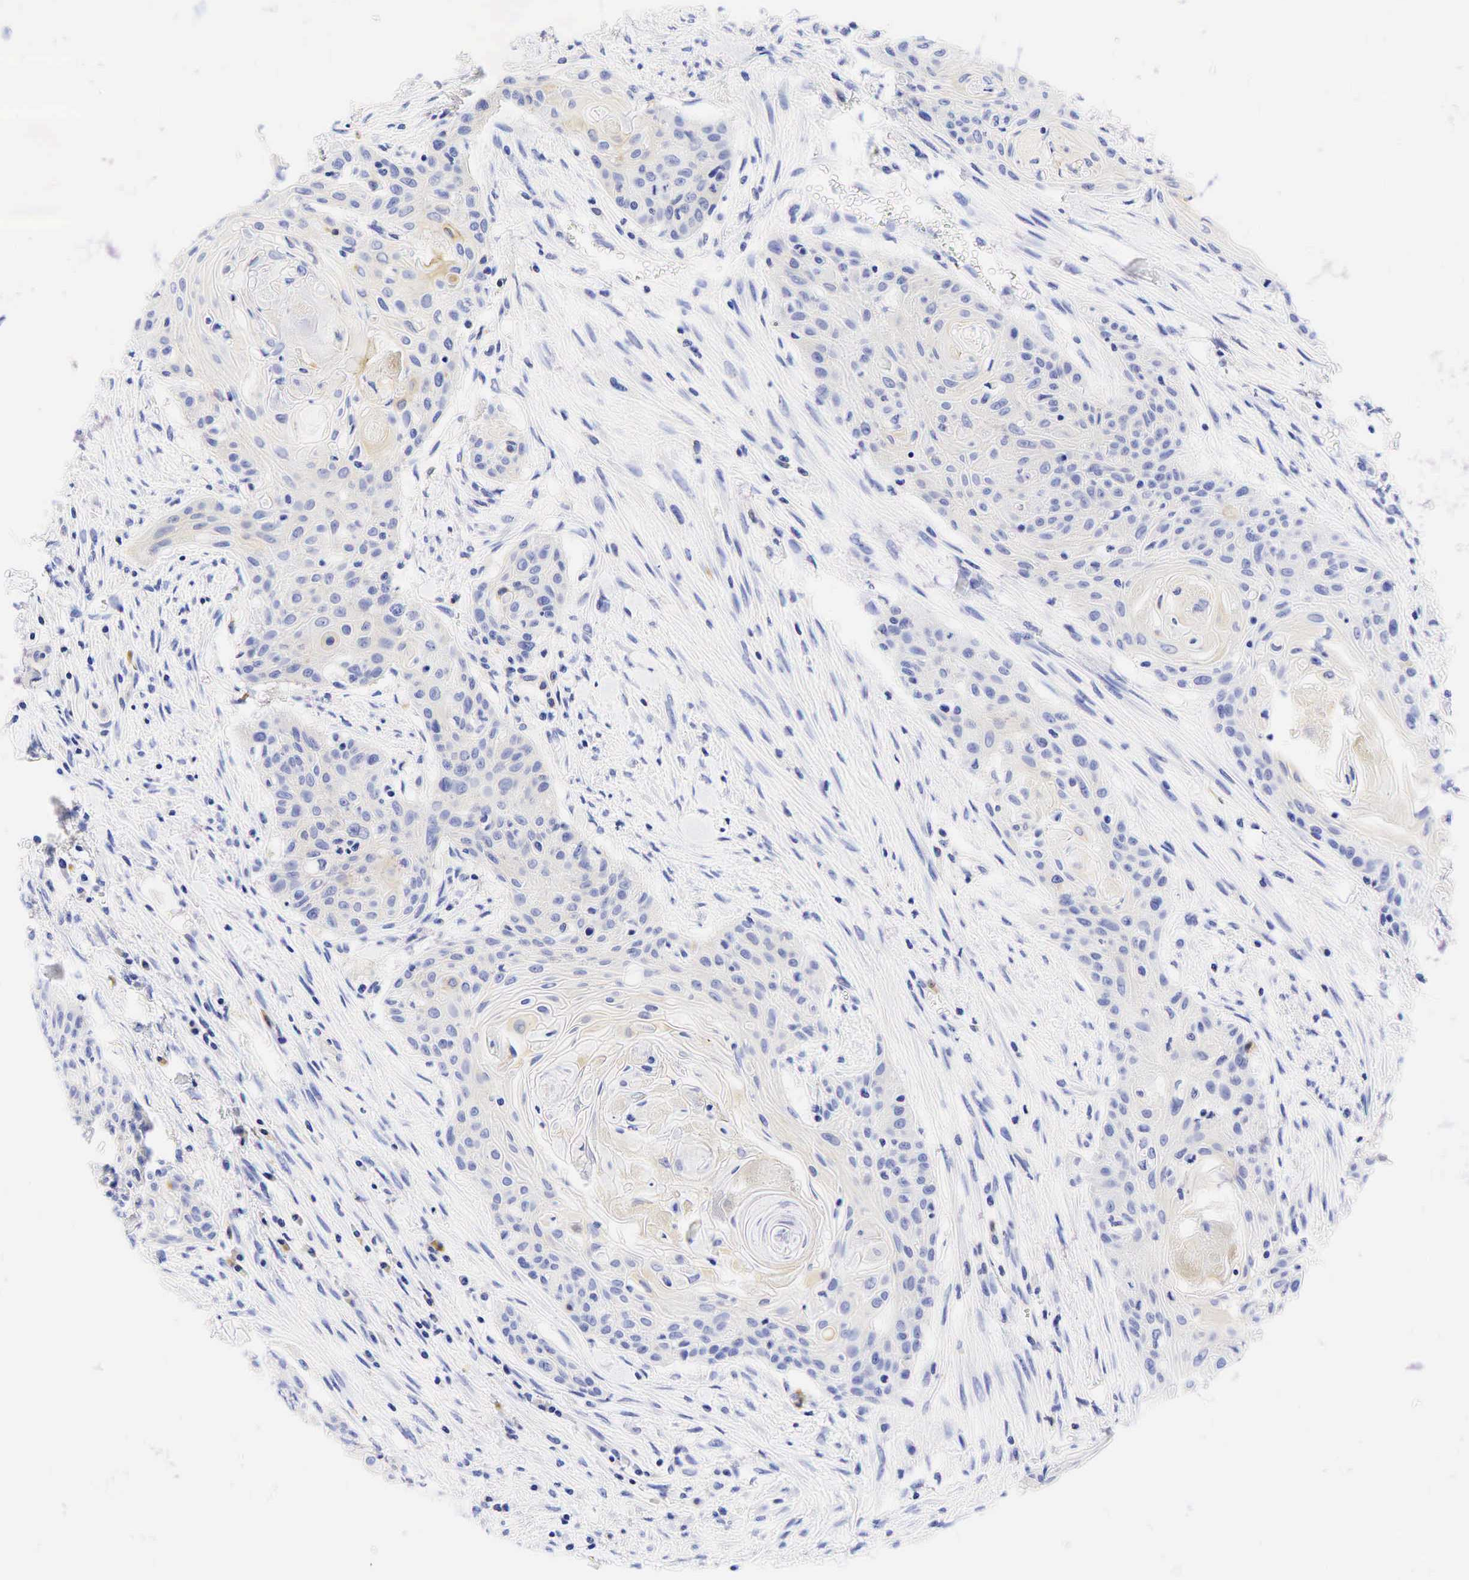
{"staining": {"intensity": "weak", "quantity": "<25%", "location": "cytoplasmic/membranous"}, "tissue": "head and neck cancer", "cell_type": "Tumor cells", "image_type": "cancer", "snomed": [{"axis": "morphology", "description": "Squamous cell carcinoma, NOS"}, {"axis": "morphology", "description": "Squamous cell carcinoma, metastatic, NOS"}, {"axis": "topography", "description": "Lymph node"}, {"axis": "topography", "description": "Salivary gland"}, {"axis": "topography", "description": "Head-Neck"}], "caption": "Image shows no protein expression in tumor cells of head and neck cancer tissue. (Brightfield microscopy of DAB (3,3'-diaminobenzidine) immunohistochemistry at high magnification).", "gene": "TNFRSF8", "patient": {"sex": "female", "age": 74}}